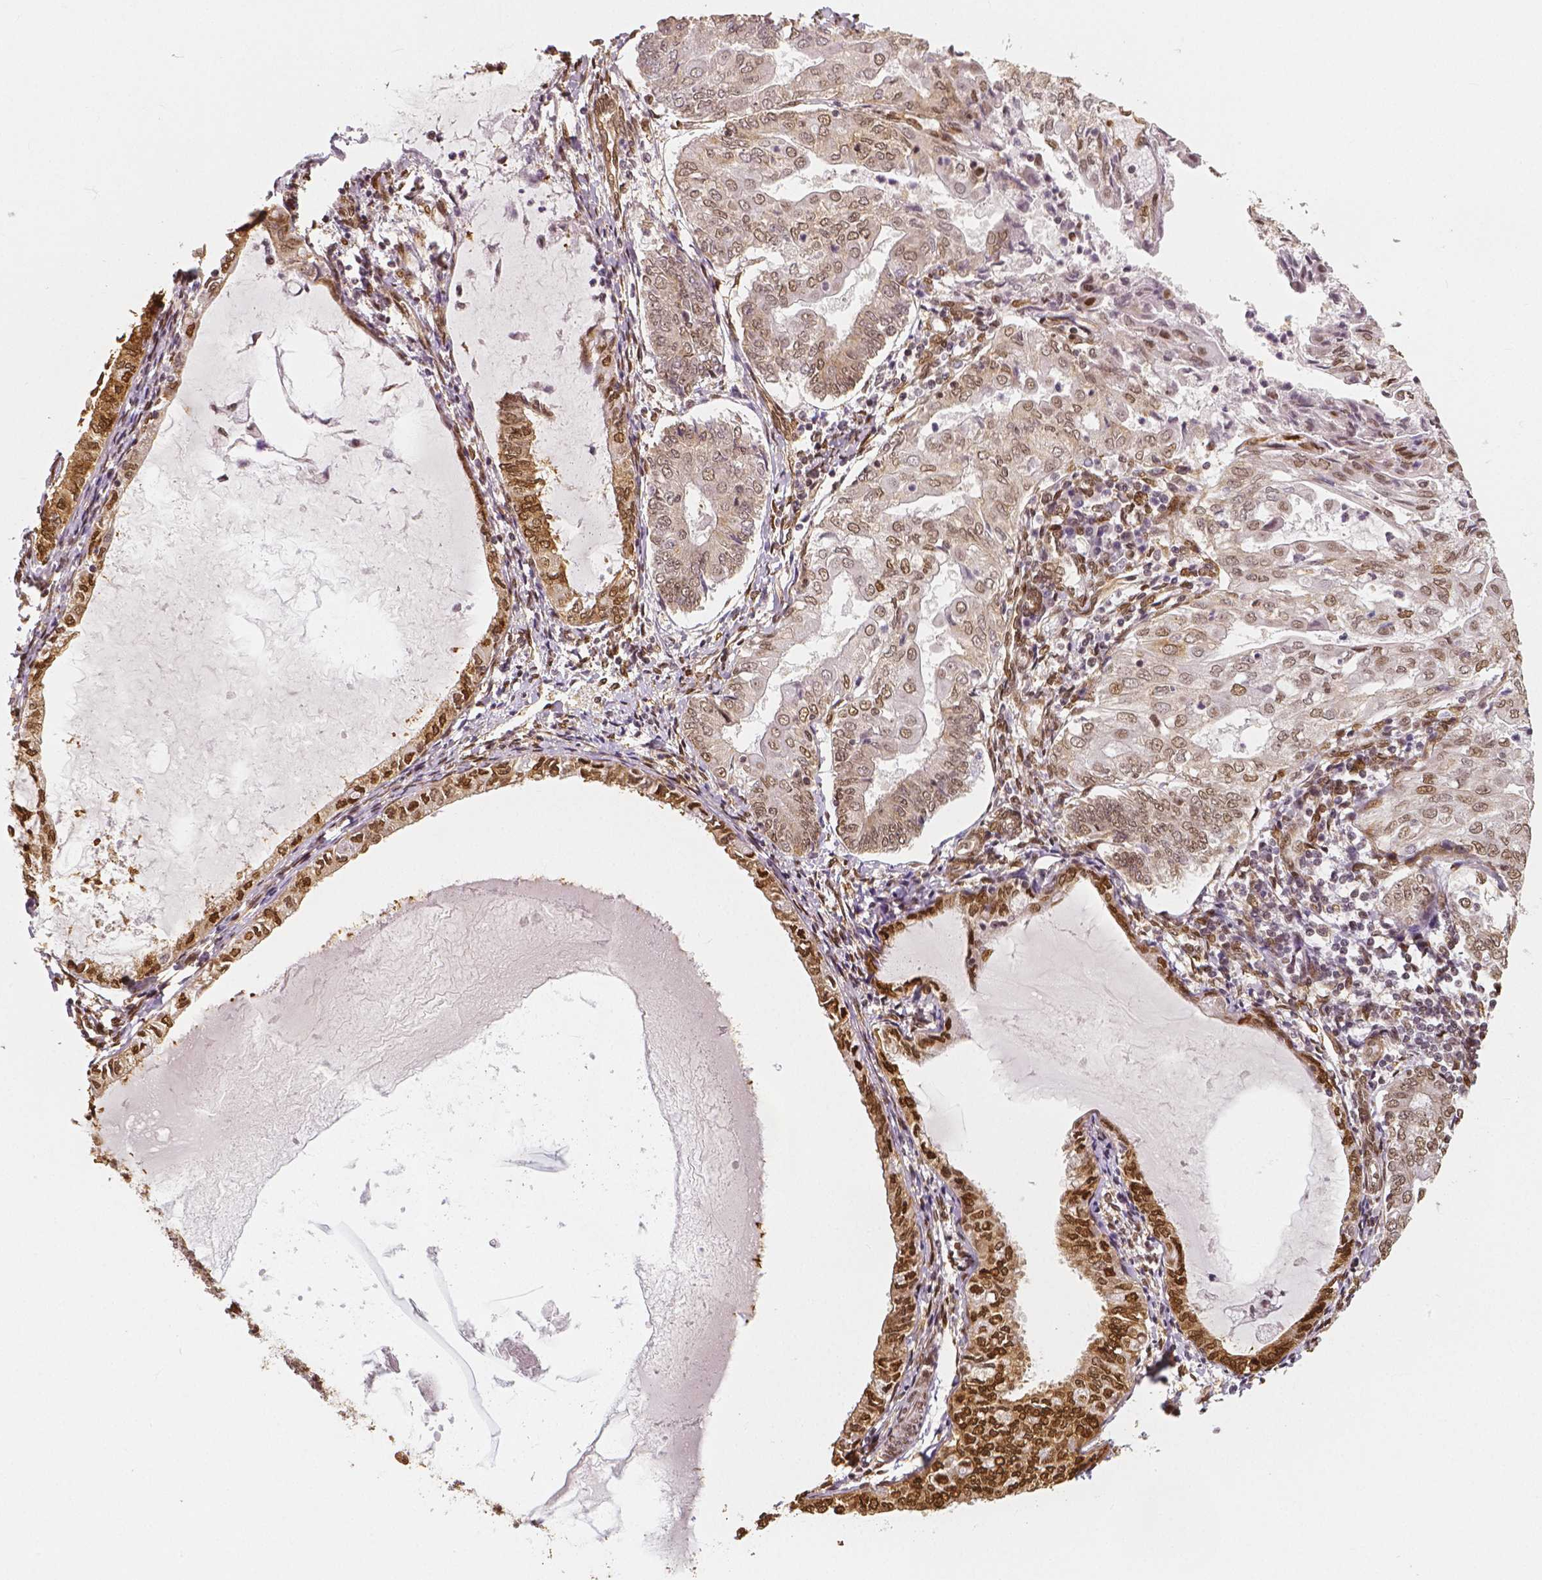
{"staining": {"intensity": "moderate", "quantity": "25%-75%", "location": "nuclear"}, "tissue": "endometrial cancer", "cell_type": "Tumor cells", "image_type": "cancer", "snomed": [{"axis": "morphology", "description": "Adenocarcinoma, NOS"}, {"axis": "topography", "description": "Endometrium"}], "caption": "Adenocarcinoma (endometrial) tissue demonstrates moderate nuclear expression in about 25%-75% of tumor cells, visualized by immunohistochemistry.", "gene": "NUCKS1", "patient": {"sex": "female", "age": 68}}